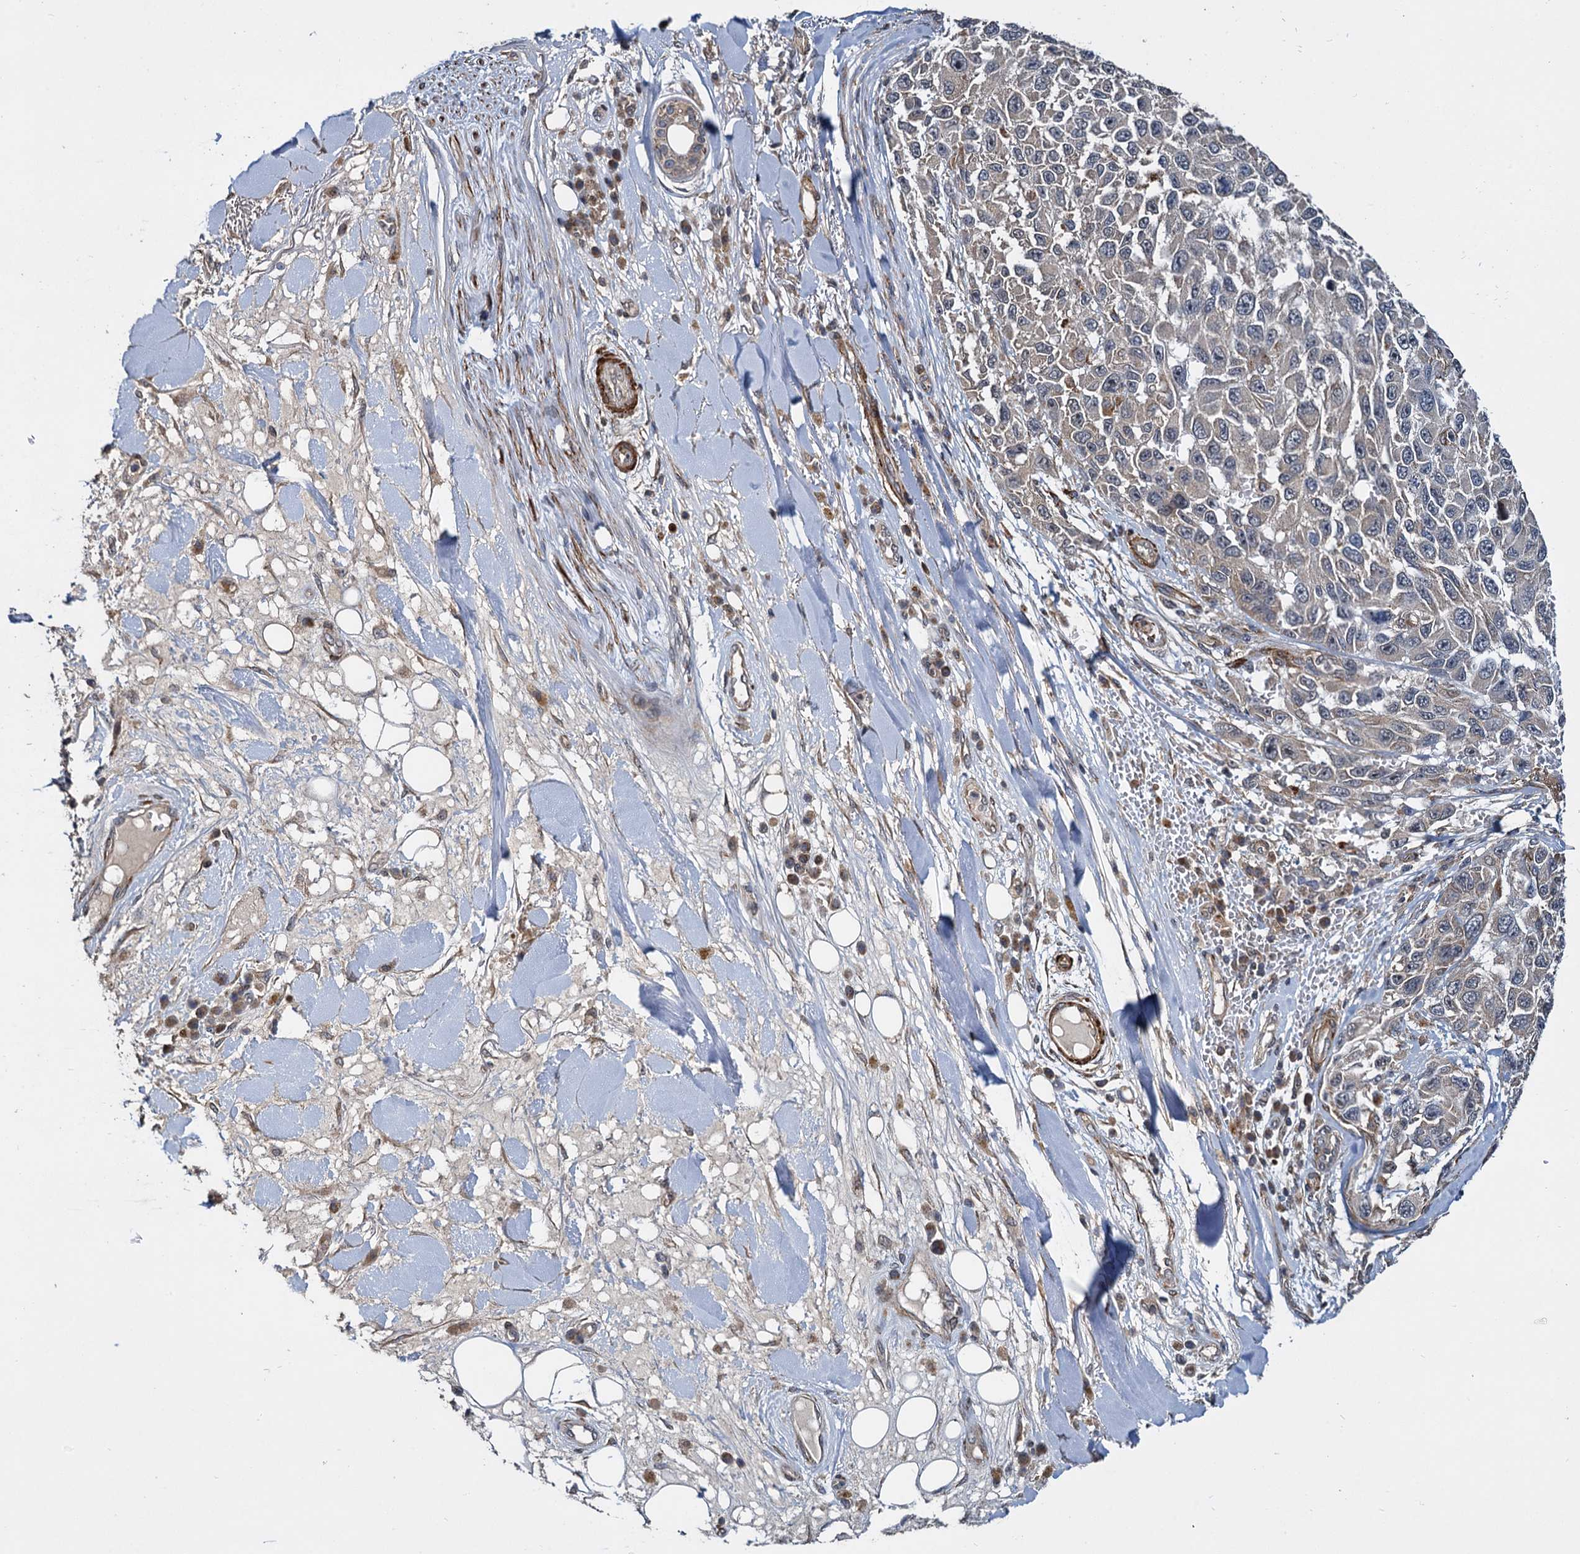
{"staining": {"intensity": "negative", "quantity": "none", "location": "none"}, "tissue": "melanoma", "cell_type": "Tumor cells", "image_type": "cancer", "snomed": [{"axis": "morphology", "description": "Normal tissue, NOS"}, {"axis": "morphology", "description": "Malignant melanoma, NOS"}, {"axis": "topography", "description": "Skin"}], "caption": "Photomicrograph shows no protein staining in tumor cells of malignant melanoma tissue.", "gene": "ARHGAP42", "patient": {"sex": "female", "age": 96}}